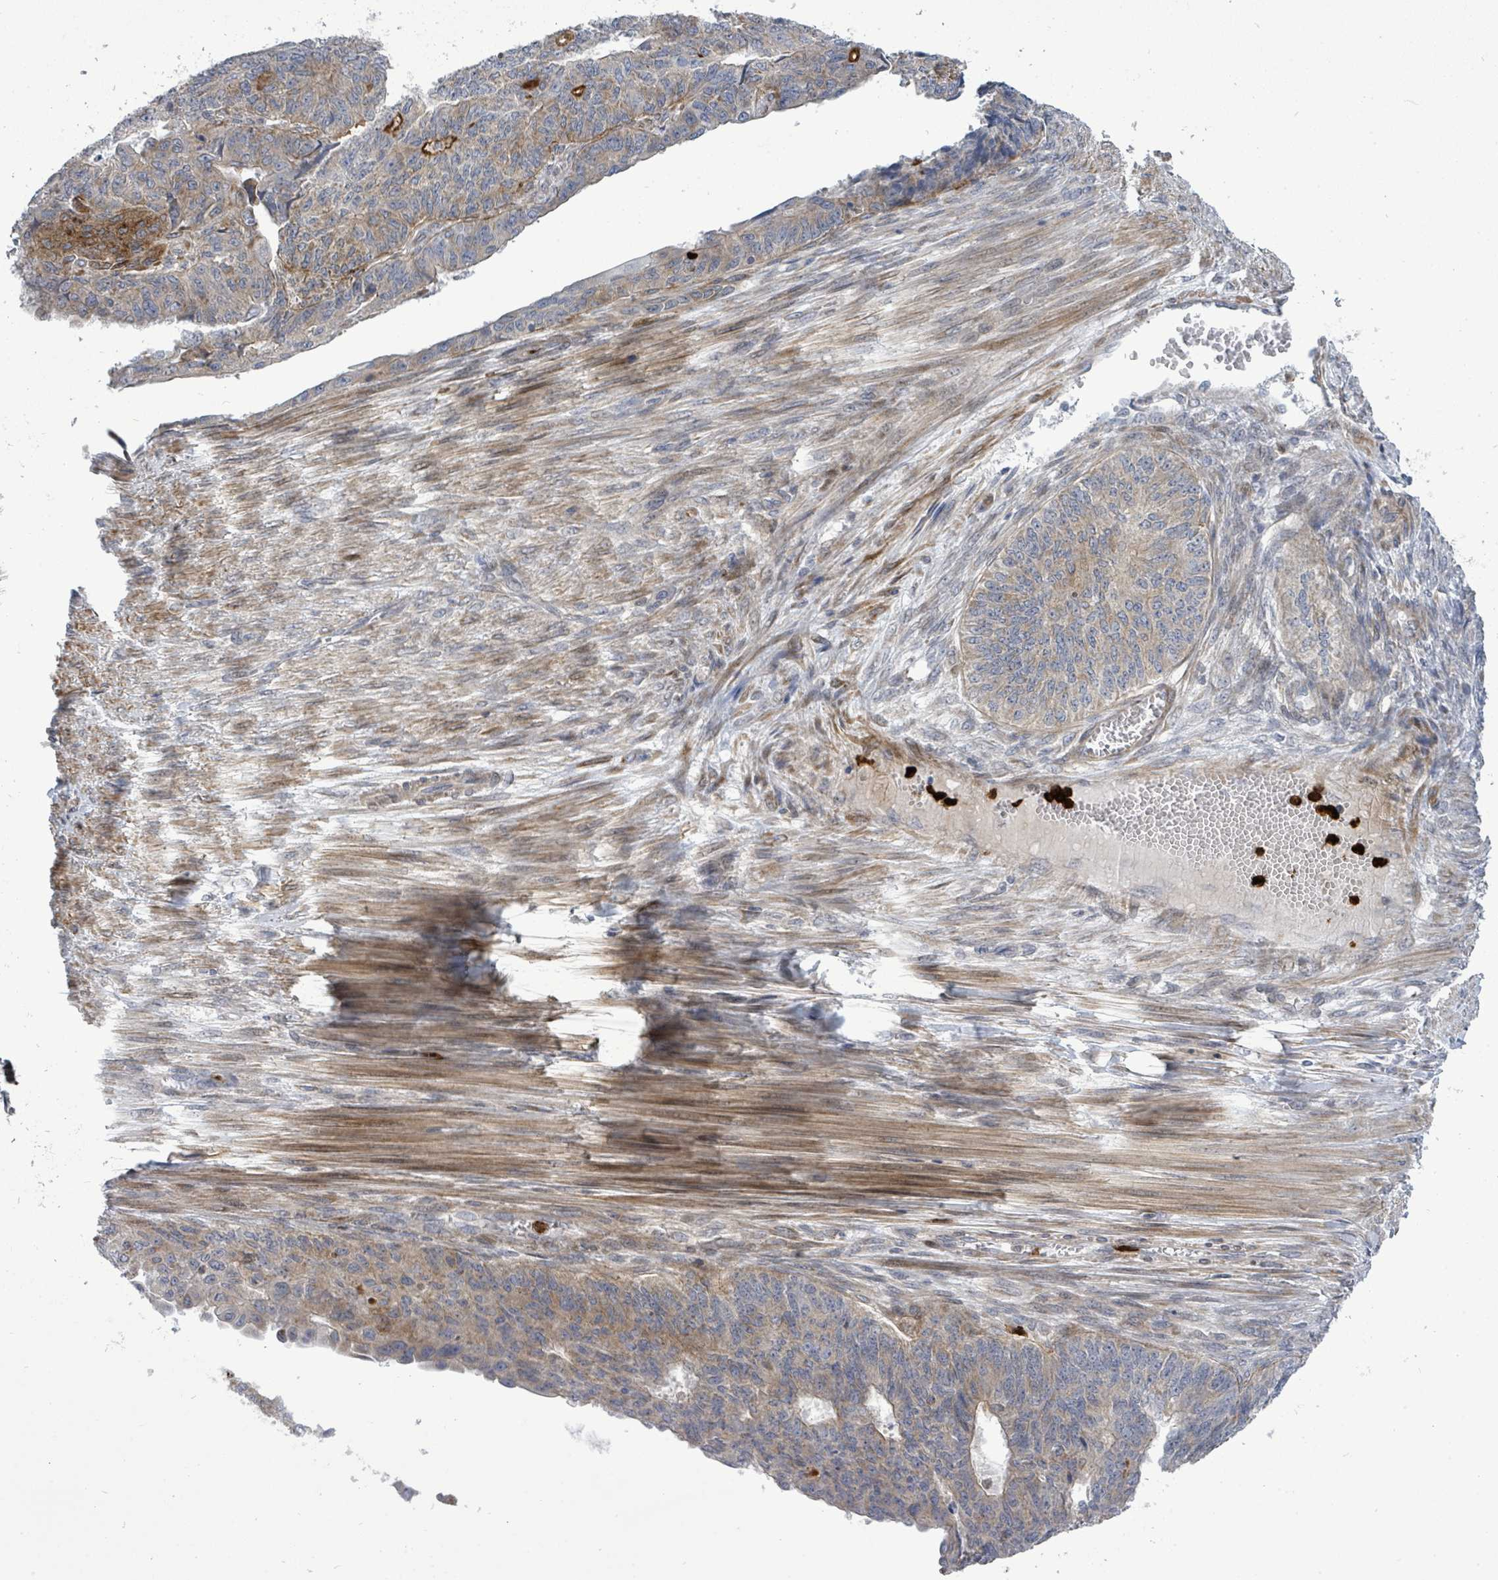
{"staining": {"intensity": "weak", "quantity": "25%-75%", "location": "cytoplasmic/membranous"}, "tissue": "endometrial cancer", "cell_type": "Tumor cells", "image_type": "cancer", "snomed": [{"axis": "morphology", "description": "Adenocarcinoma, NOS"}, {"axis": "topography", "description": "Endometrium"}], "caption": "Immunohistochemistry image of endometrial cancer stained for a protein (brown), which shows low levels of weak cytoplasmic/membranous positivity in approximately 25%-75% of tumor cells.", "gene": "SAR1A", "patient": {"sex": "female", "age": 32}}